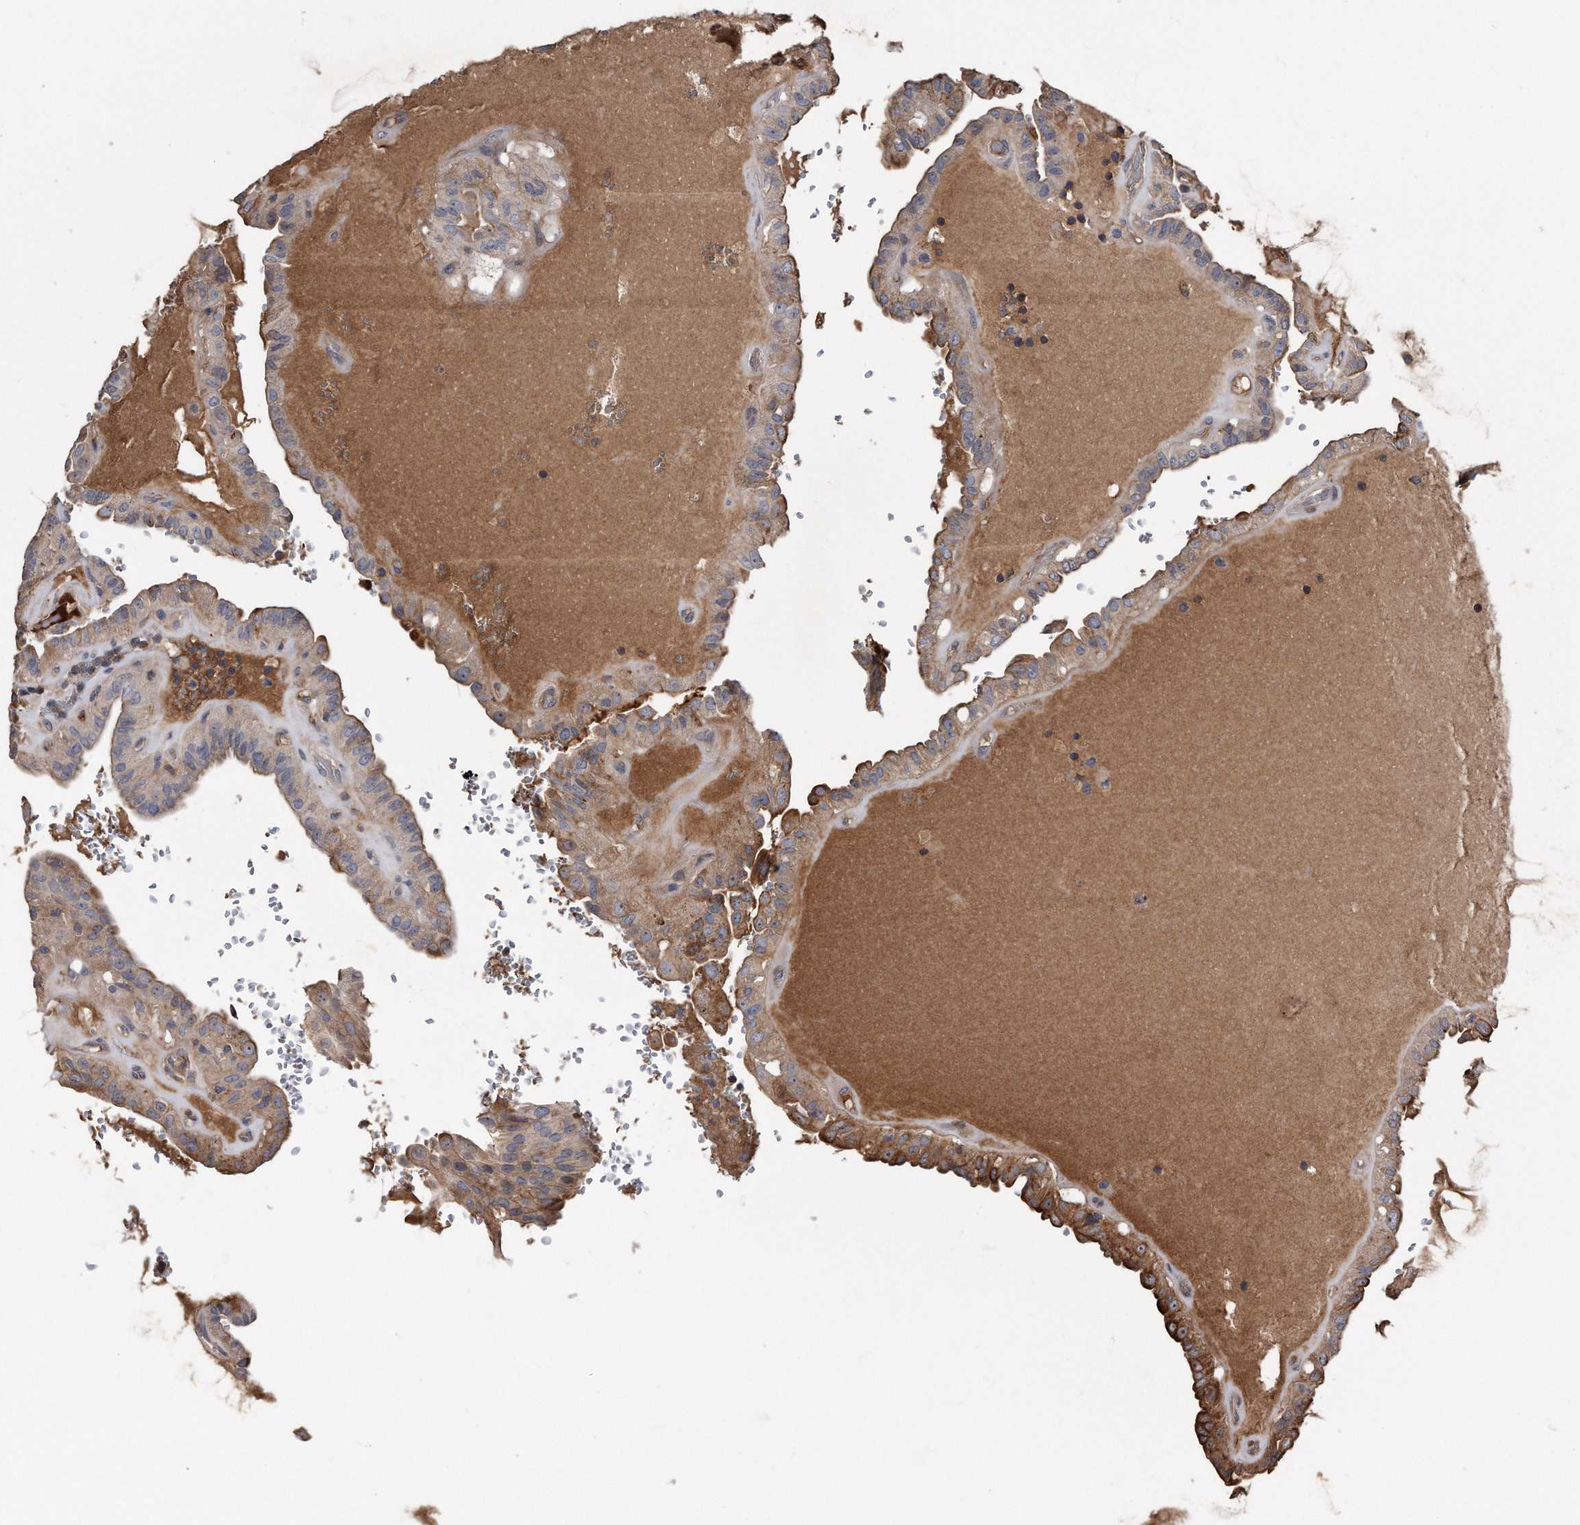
{"staining": {"intensity": "strong", "quantity": "<25%", "location": "cytoplasmic/membranous"}, "tissue": "thyroid cancer", "cell_type": "Tumor cells", "image_type": "cancer", "snomed": [{"axis": "morphology", "description": "Papillary adenocarcinoma, NOS"}, {"axis": "topography", "description": "Thyroid gland"}], "caption": "Protein positivity by immunohistochemistry shows strong cytoplasmic/membranous positivity in approximately <25% of tumor cells in thyroid papillary adenocarcinoma.", "gene": "KCND3", "patient": {"sex": "male", "age": 77}}